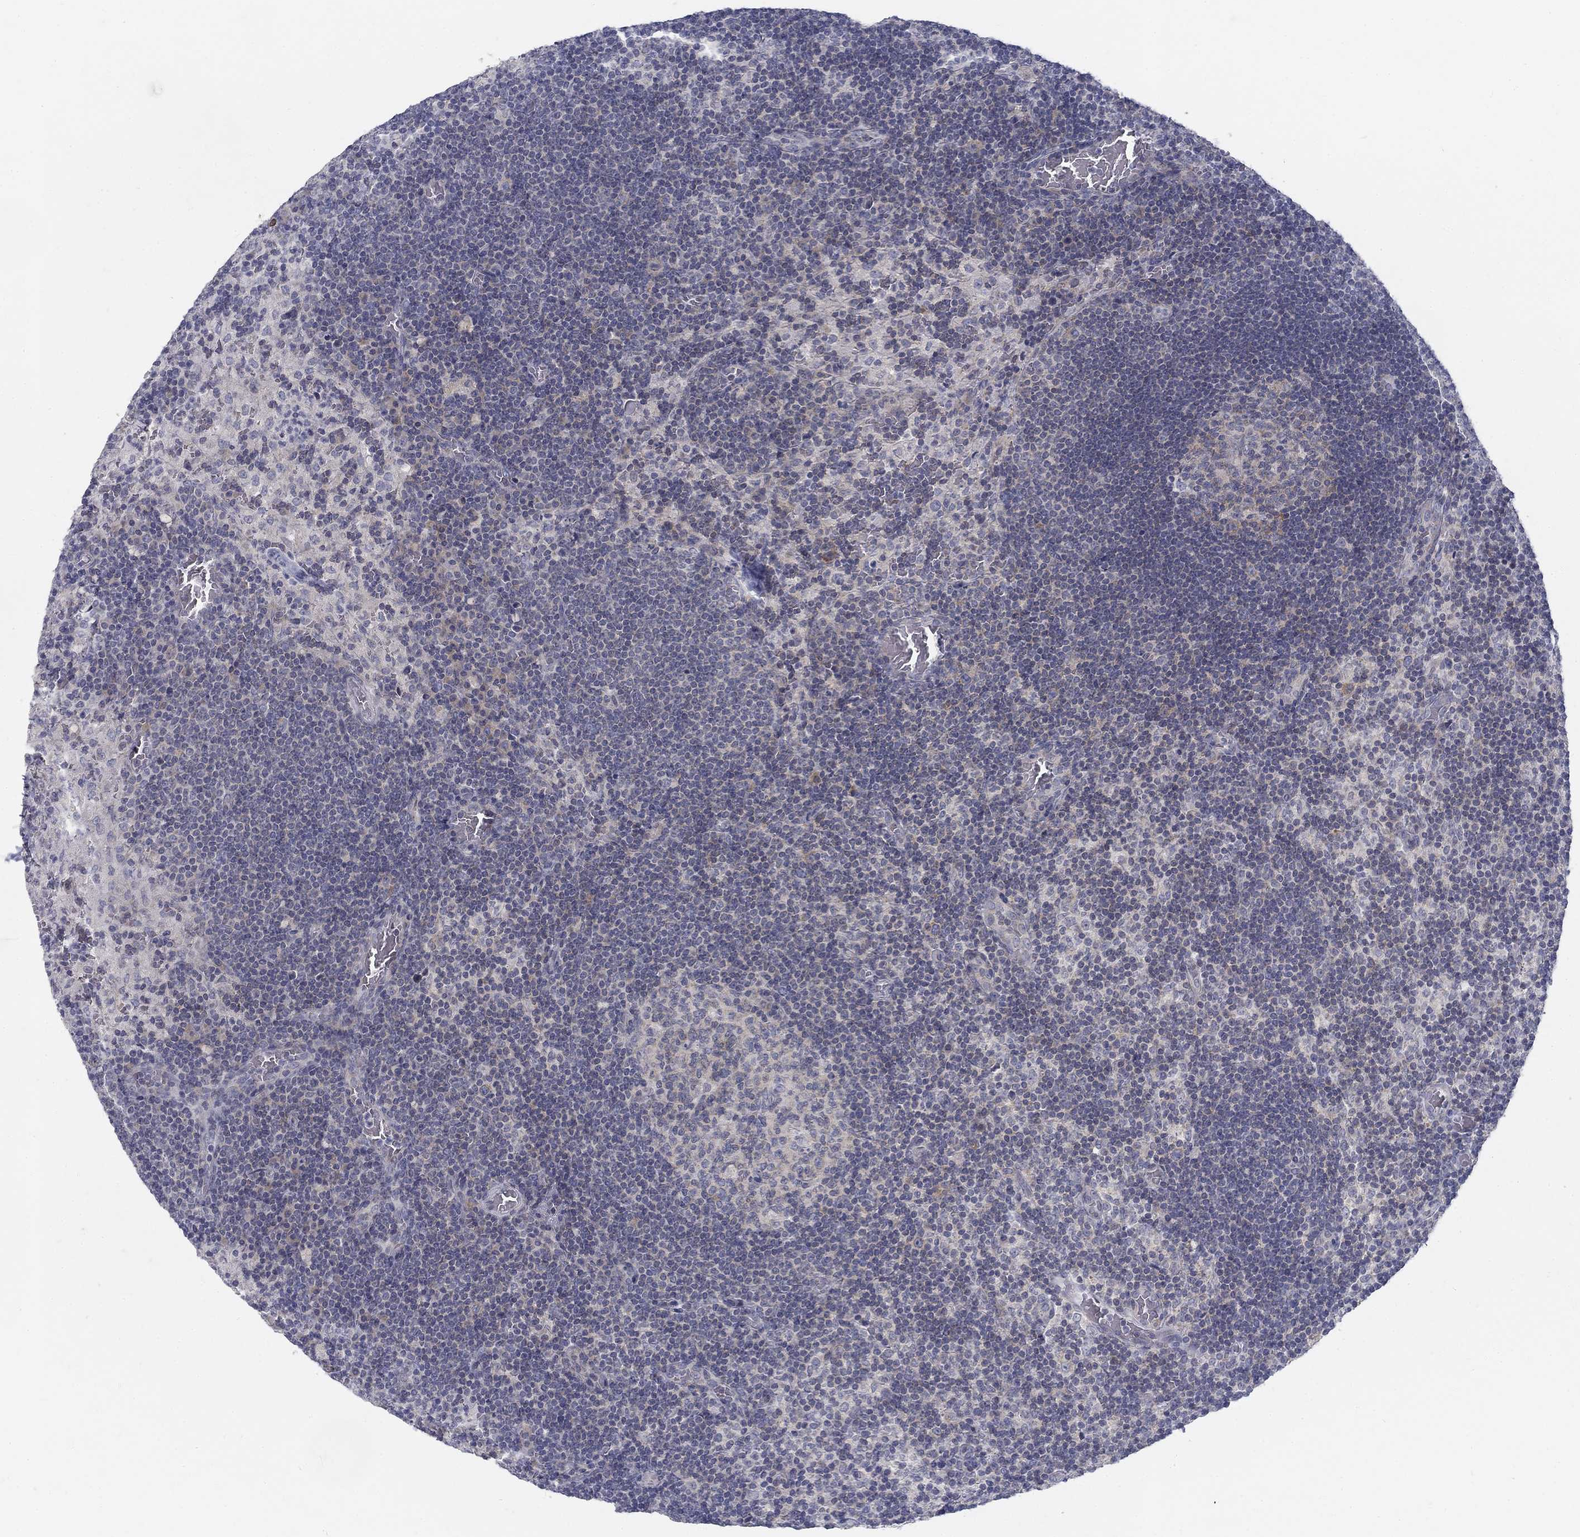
{"staining": {"intensity": "negative", "quantity": "none", "location": "none"}, "tissue": "lymph node", "cell_type": "Germinal center cells", "image_type": "normal", "snomed": [{"axis": "morphology", "description": "Normal tissue, NOS"}, {"axis": "topography", "description": "Lymph node"}], "caption": "An image of human lymph node is negative for staining in germinal center cells. (Stains: DAB IHC with hematoxylin counter stain, Microscopy: brightfield microscopy at high magnification).", "gene": "ATP1A3", "patient": {"sex": "male", "age": 63}}